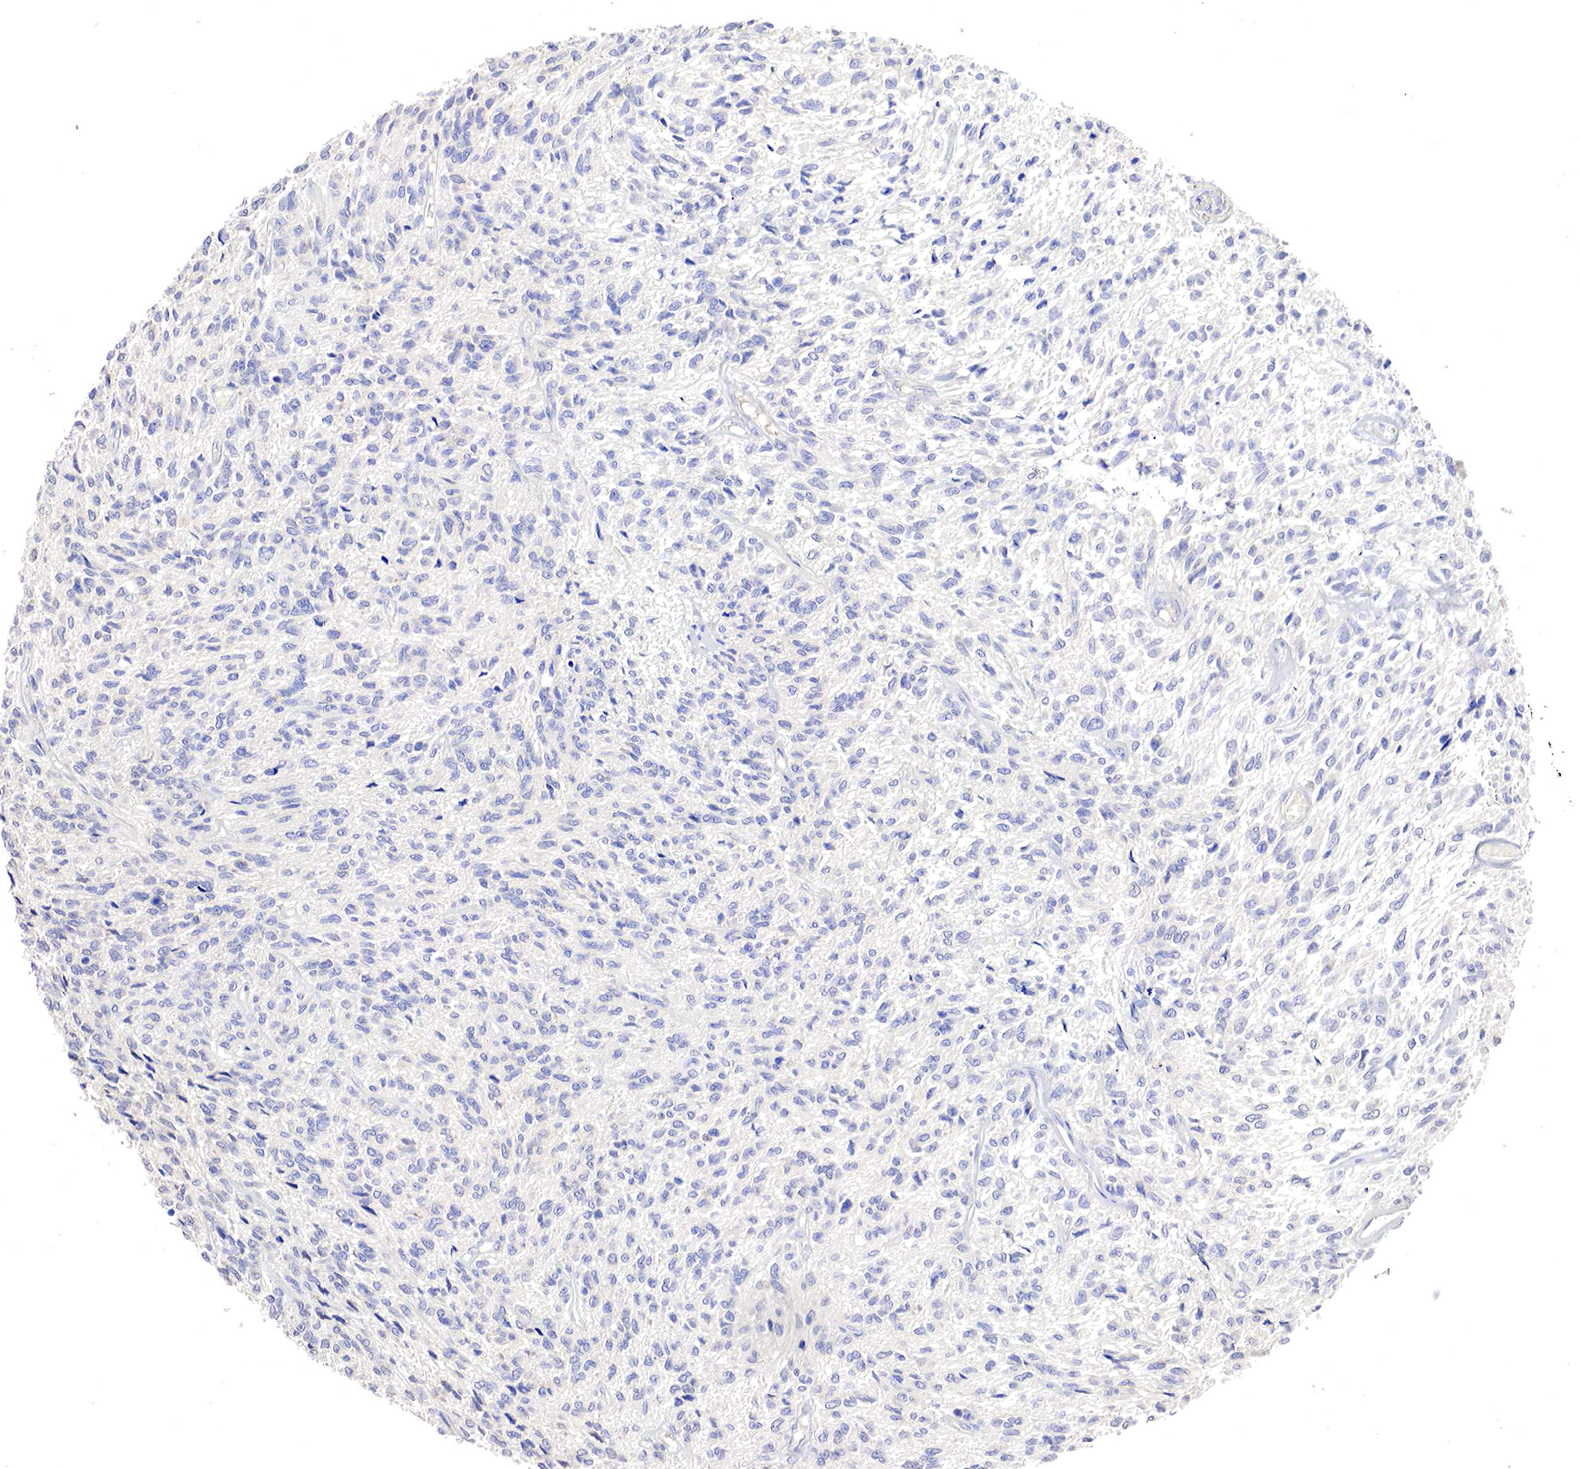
{"staining": {"intensity": "negative", "quantity": "none", "location": "none"}, "tissue": "glioma", "cell_type": "Tumor cells", "image_type": "cancer", "snomed": [{"axis": "morphology", "description": "Glioma, malignant, High grade"}, {"axis": "topography", "description": "Brain"}], "caption": "This micrograph is of malignant glioma (high-grade) stained with immunohistochemistry (IHC) to label a protein in brown with the nuclei are counter-stained blue. There is no staining in tumor cells.", "gene": "GATA1", "patient": {"sex": "male", "age": 77}}